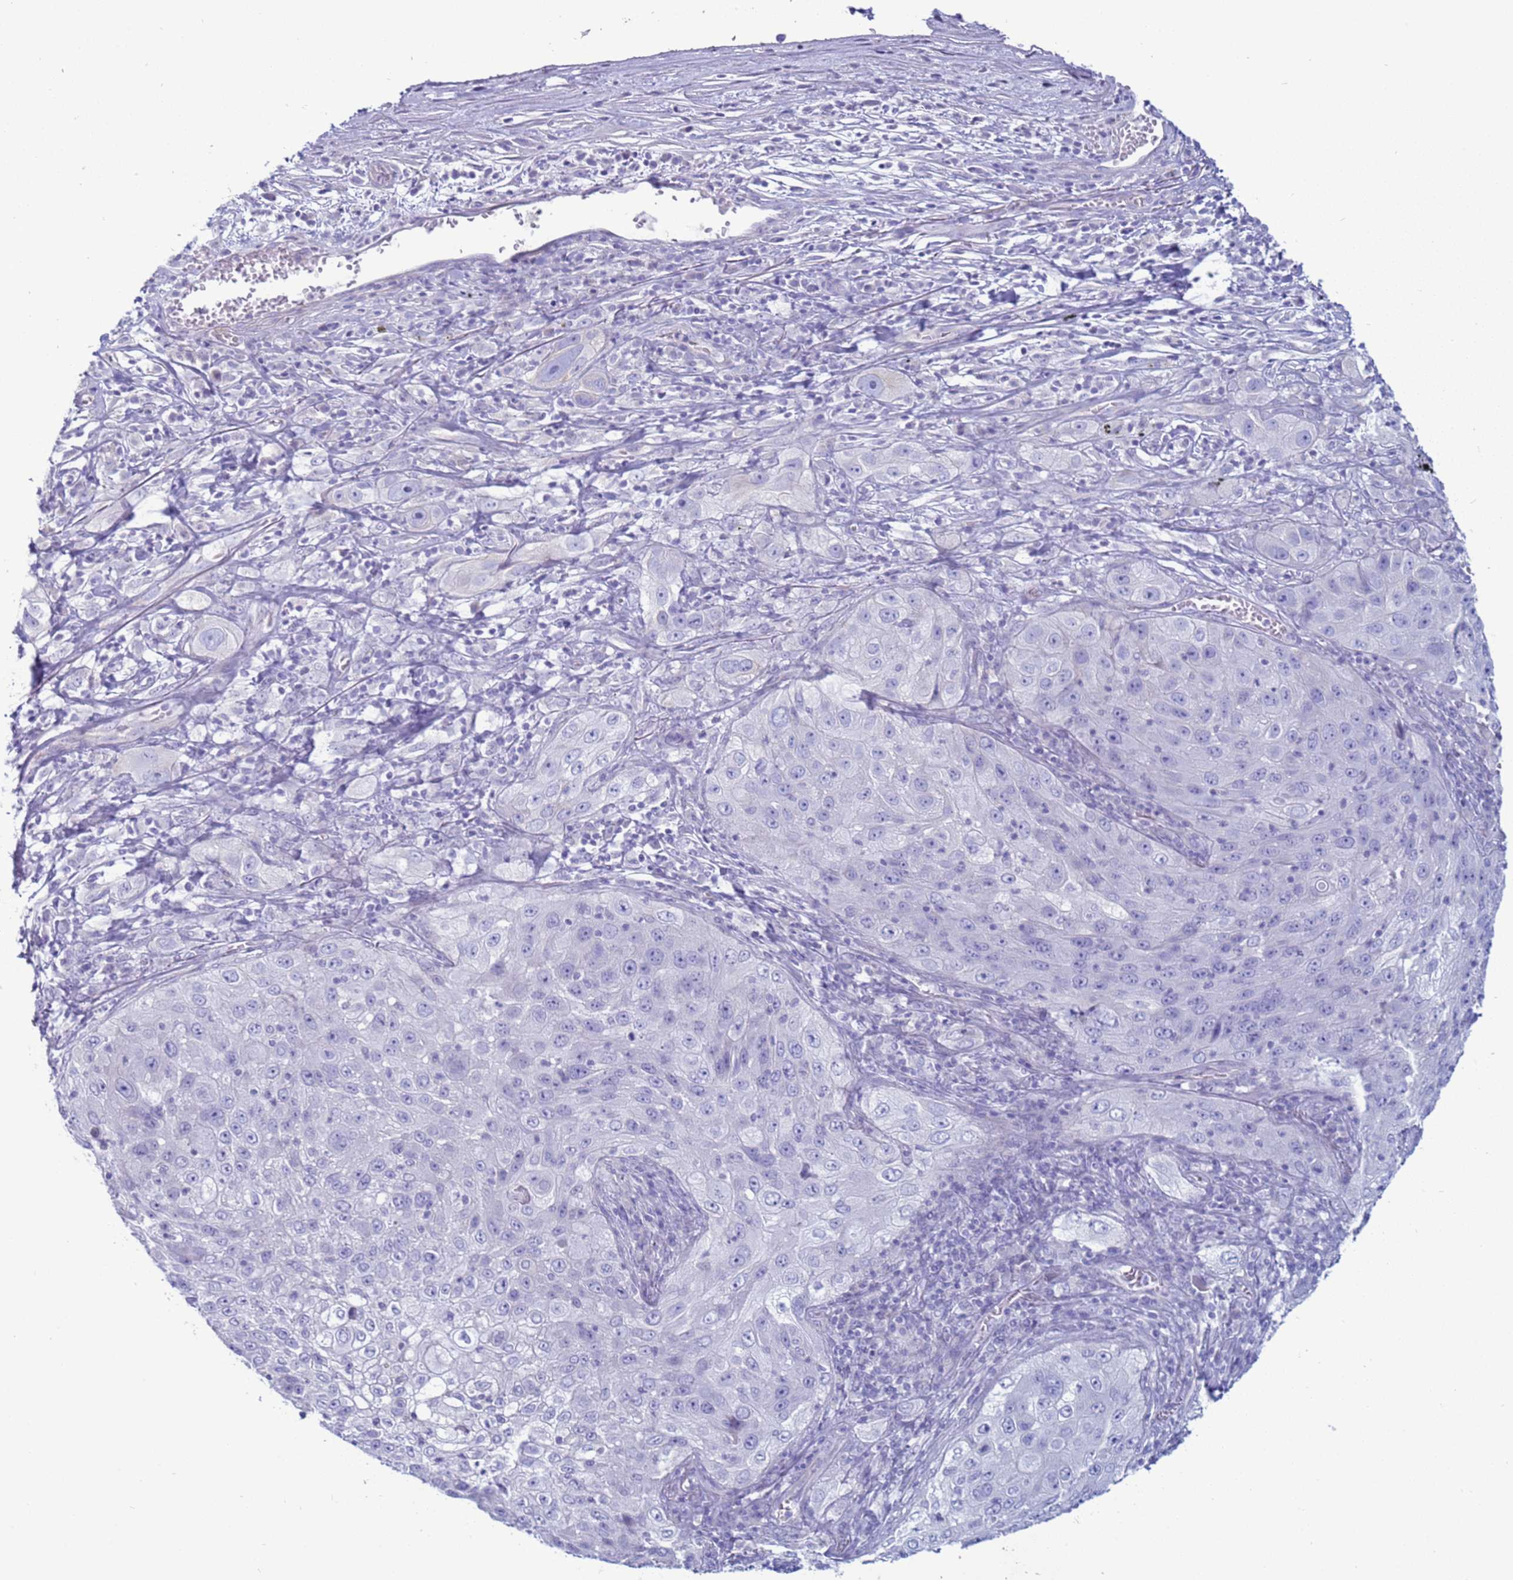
{"staining": {"intensity": "negative", "quantity": "none", "location": "none"}, "tissue": "lung cancer", "cell_type": "Tumor cells", "image_type": "cancer", "snomed": [{"axis": "morphology", "description": "Squamous cell carcinoma, NOS"}, {"axis": "topography", "description": "Lung"}], "caption": "Immunohistochemistry (IHC) photomicrograph of human squamous cell carcinoma (lung) stained for a protein (brown), which displays no expression in tumor cells.", "gene": "CST4", "patient": {"sex": "female", "age": 69}}